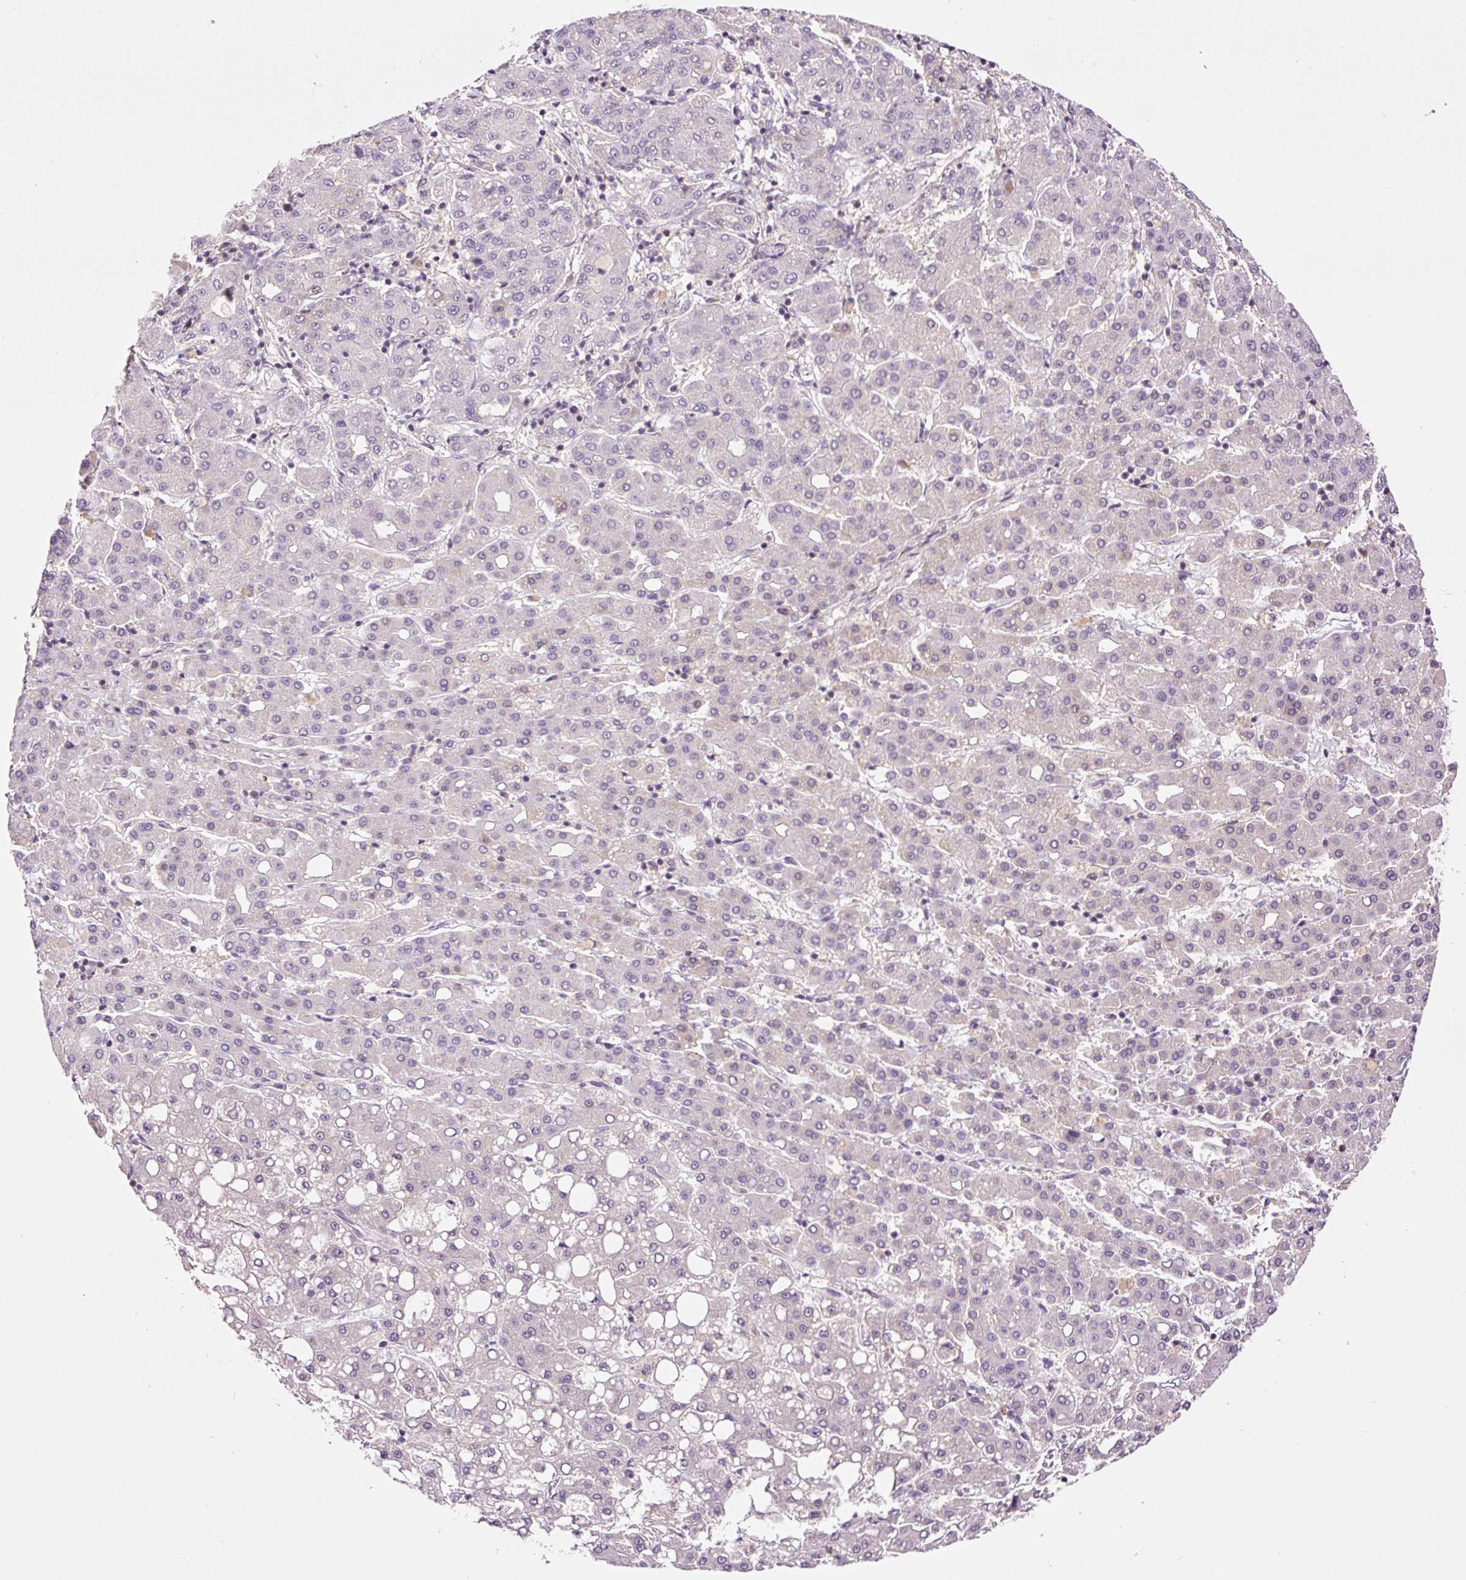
{"staining": {"intensity": "negative", "quantity": "none", "location": "none"}, "tissue": "liver cancer", "cell_type": "Tumor cells", "image_type": "cancer", "snomed": [{"axis": "morphology", "description": "Carcinoma, Hepatocellular, NOS"}, {"axis": "topography", "description": "Liver"}], "caption": "Liver hepatocellular carcinoma was stained to show a protein in brown. There is no significant expression in tumor cells.", "gene": "DPPA4", "patient": {"sex": "male", "age": 65}}